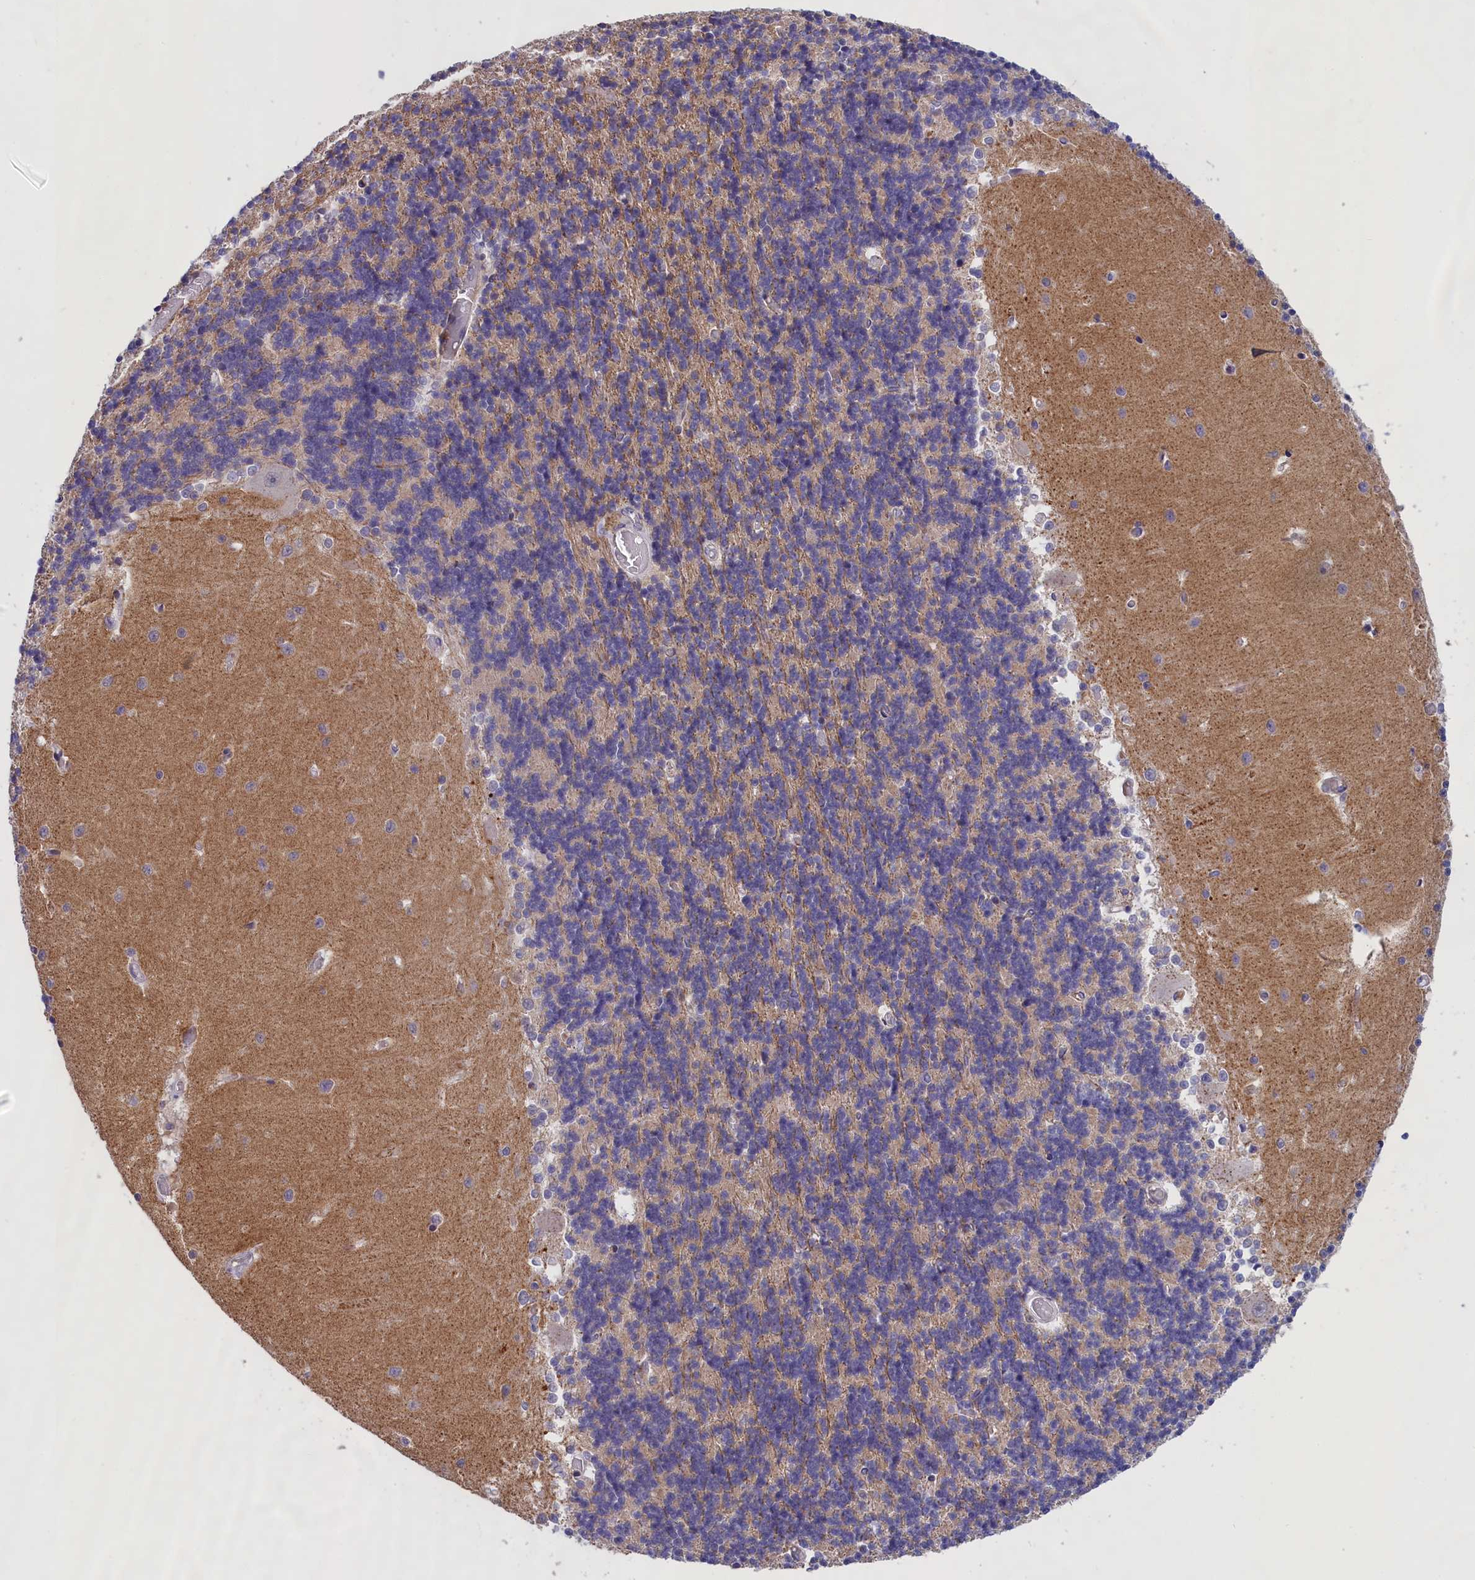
{"staining": {"intensity": "weak", "quantity": "25%-75%", "location": "cytoplasmic/membranous"}, "tissue": "cerebellum", "cell_type": "Cells in granular layer", "image_type": "normal", "snomed": [{"axis": "morphology", "description": "Normal tissue, NOS"}, {"axis": "topography", "description": "Cerebellum"}], "caption": "A micrograph of cerebellum stained for a protein shows weak cytoplasmic/membranous brown staining in cells in granular layer.", "gene": "IGFALS", "patient": {"sex": "male", "age": 37}}